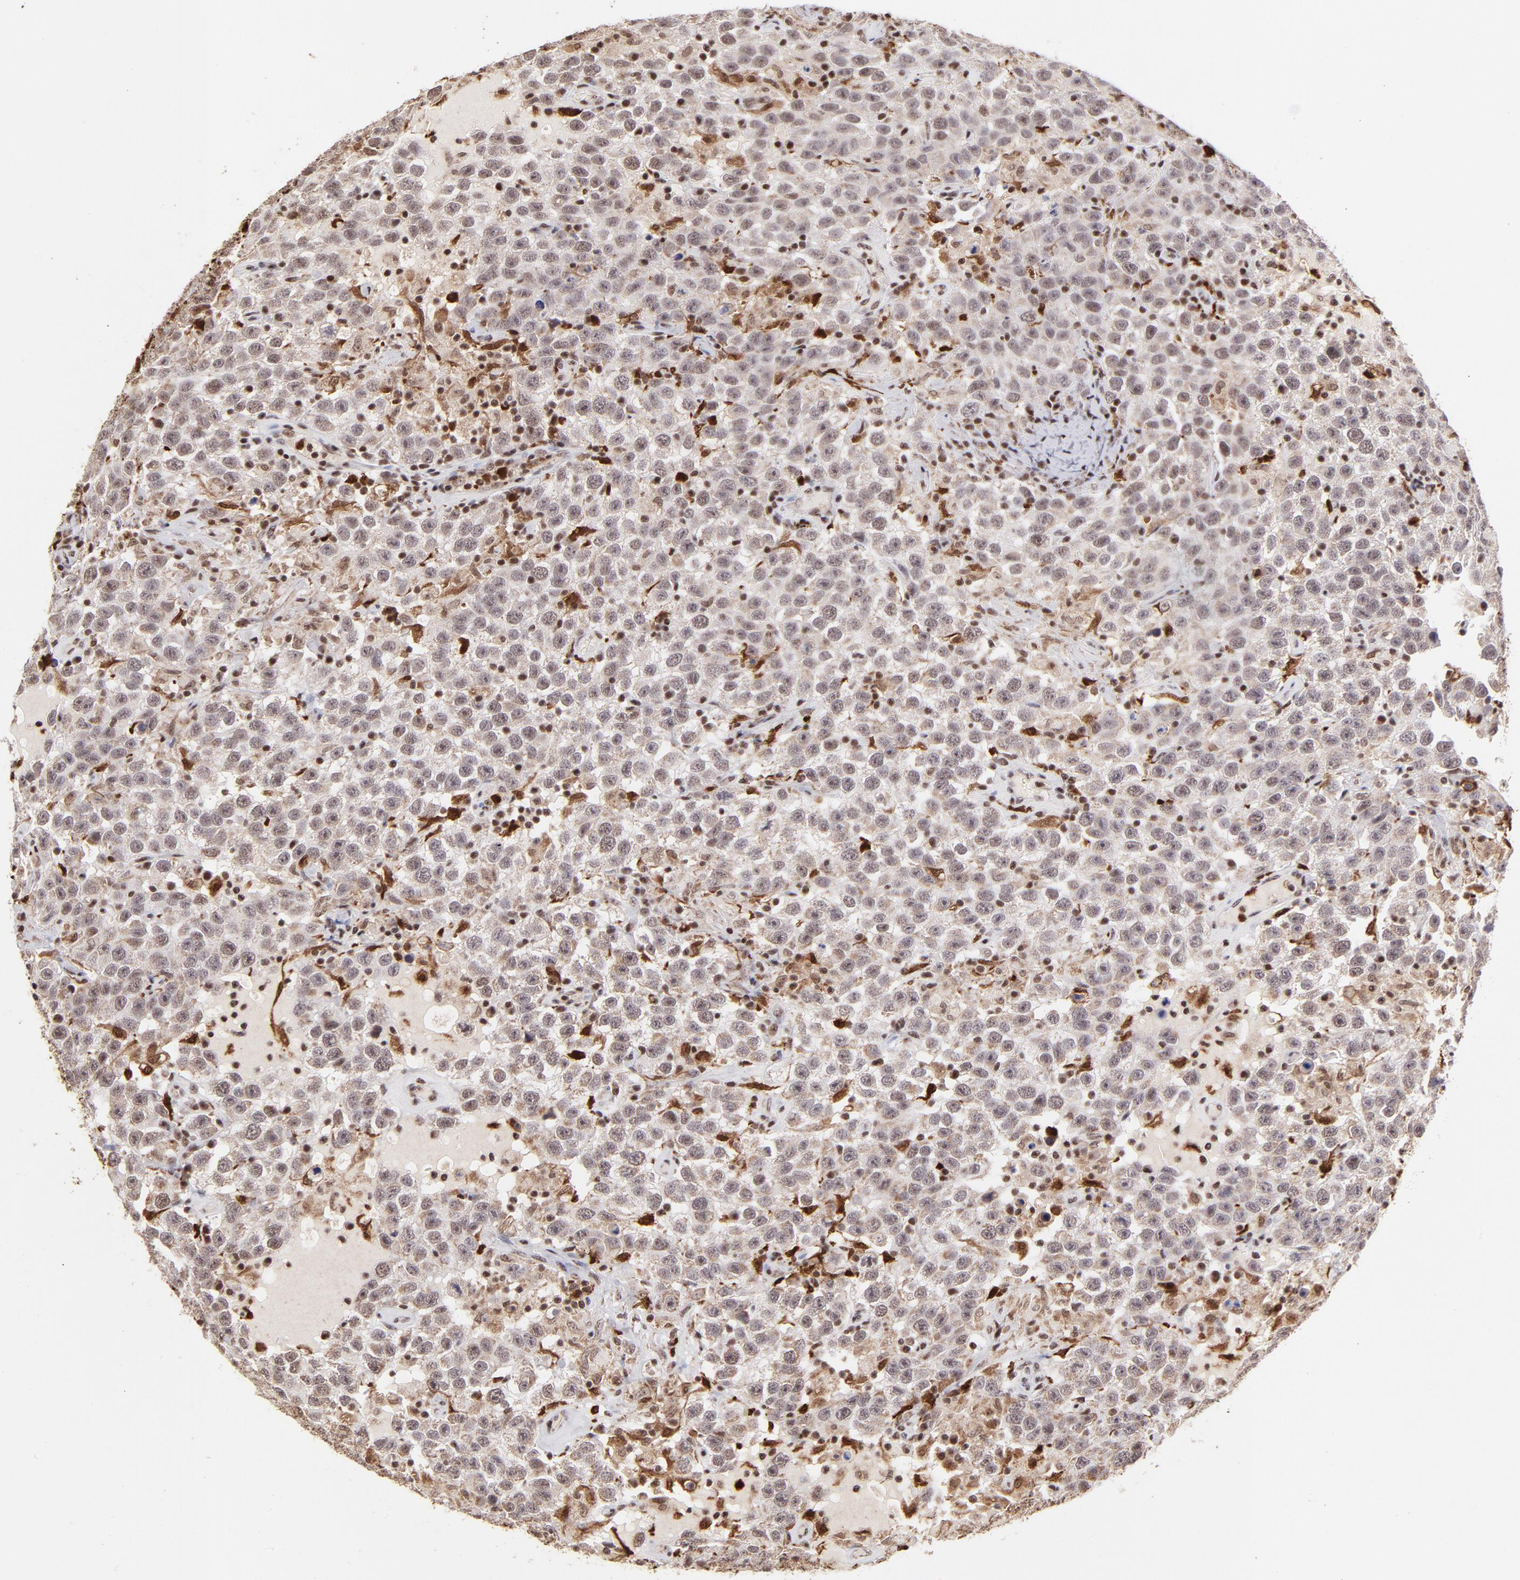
{"staining": {"intensity": "weak", "quantity": ">75%", "location": "cytoplasmic/membranous,nuclear"}, "tissue": "testis cancer", "cell_type": "Tumor cells", "image_type": "cancer", "snomed": [{"axis": "morphology", "description": "Seminoma, NOS"}, {"axis": "topography", "description": "Testis"}], "caption": "Seminoma (testis) stained with IHC demonstrates weak cytoplasmic/membranous and nuclear staining in about >75% of tumor cells.", "gene": "ZFX", "patient": {"sex": "male", "age": 41}}